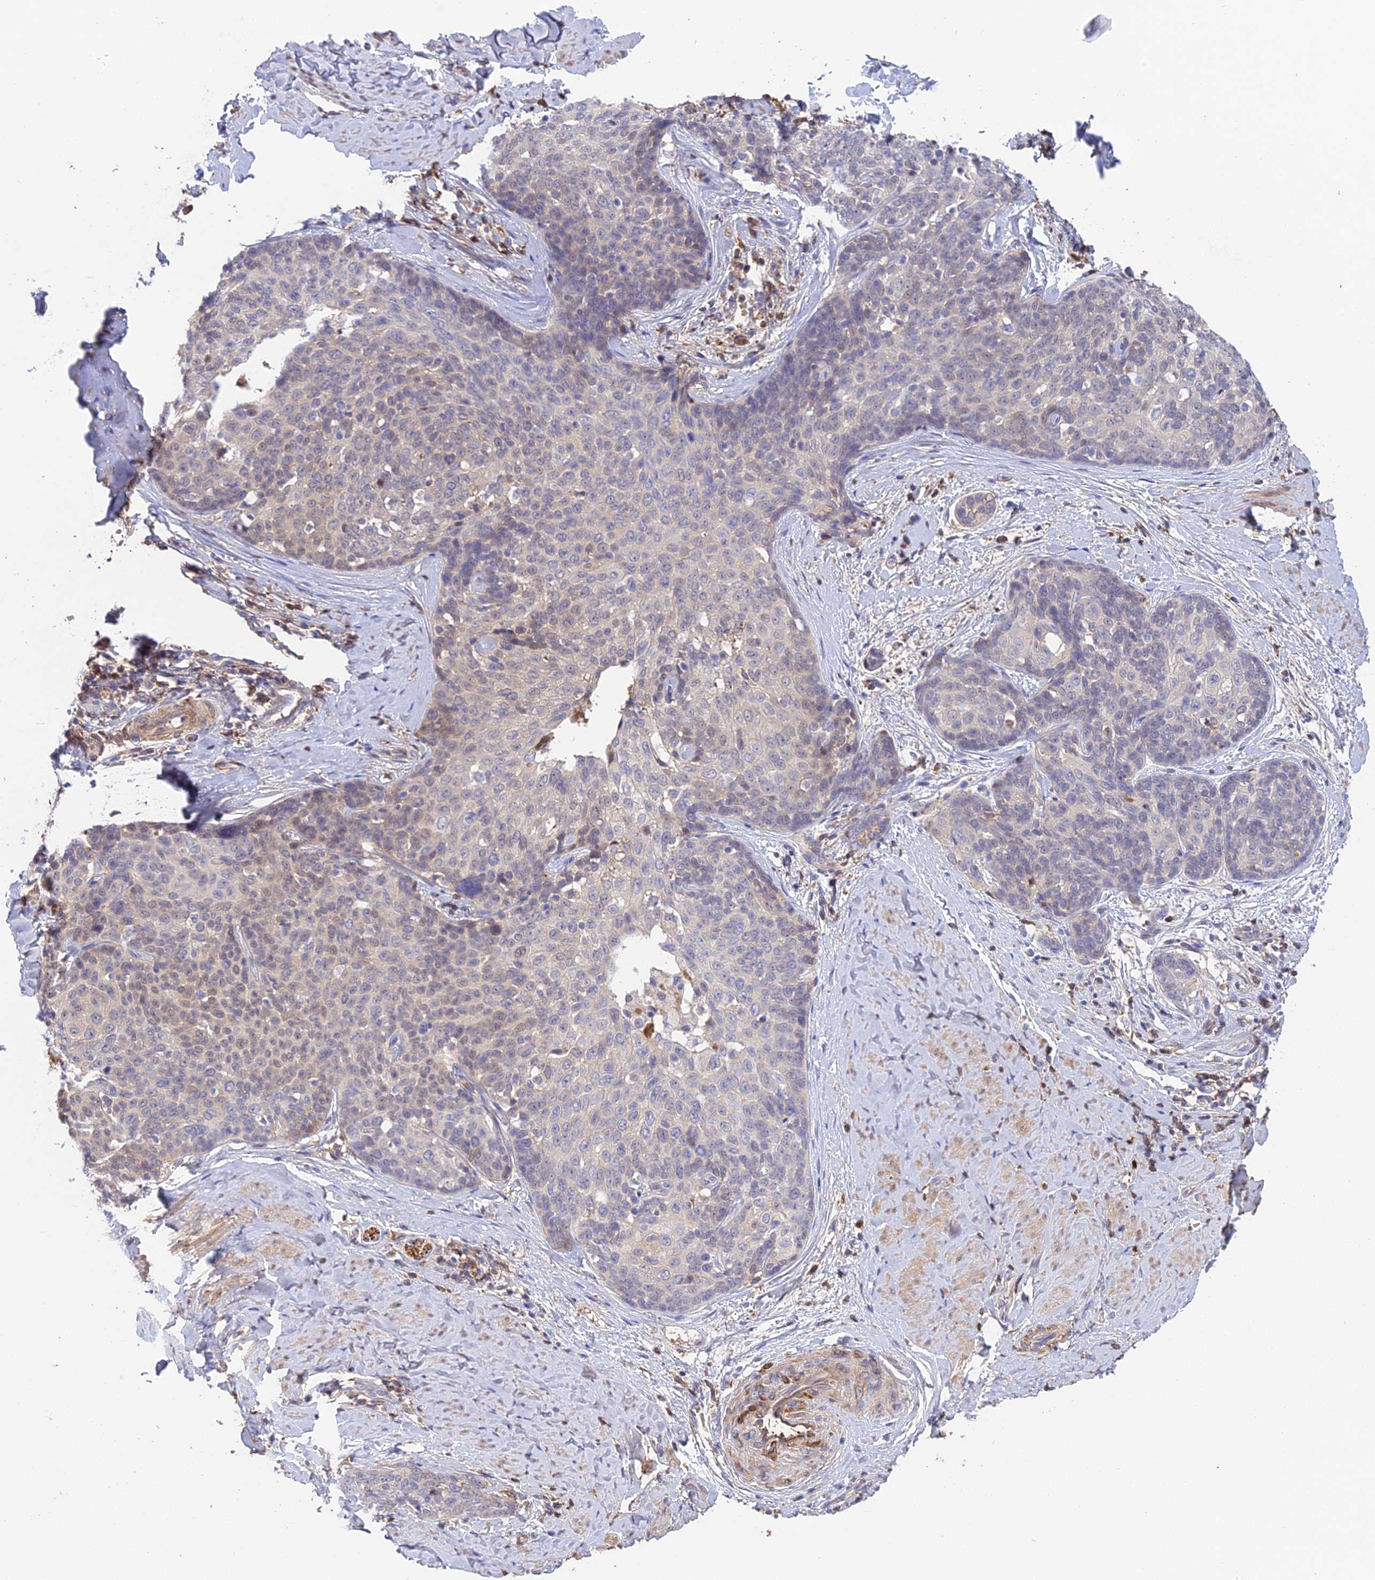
{"staining": {"intensity": "negative", "quantity": "none", "location": "none"}, "tissue": "cervical cancer", "cell_type": "Tumor cells", "image_type": "cancer", "snomed": [{"axis": "morphology", "description": "Squamous cell carcinoma, NOS"}, {"axis": "topography", "description": "Cervix"}], "caption": "Histopathology image shows no significant protein staining in tumor cells of cervical cancer (squamous cell carcinoma).", "gene": "PZP", "patient": {"sex": "female", "age": 50}}